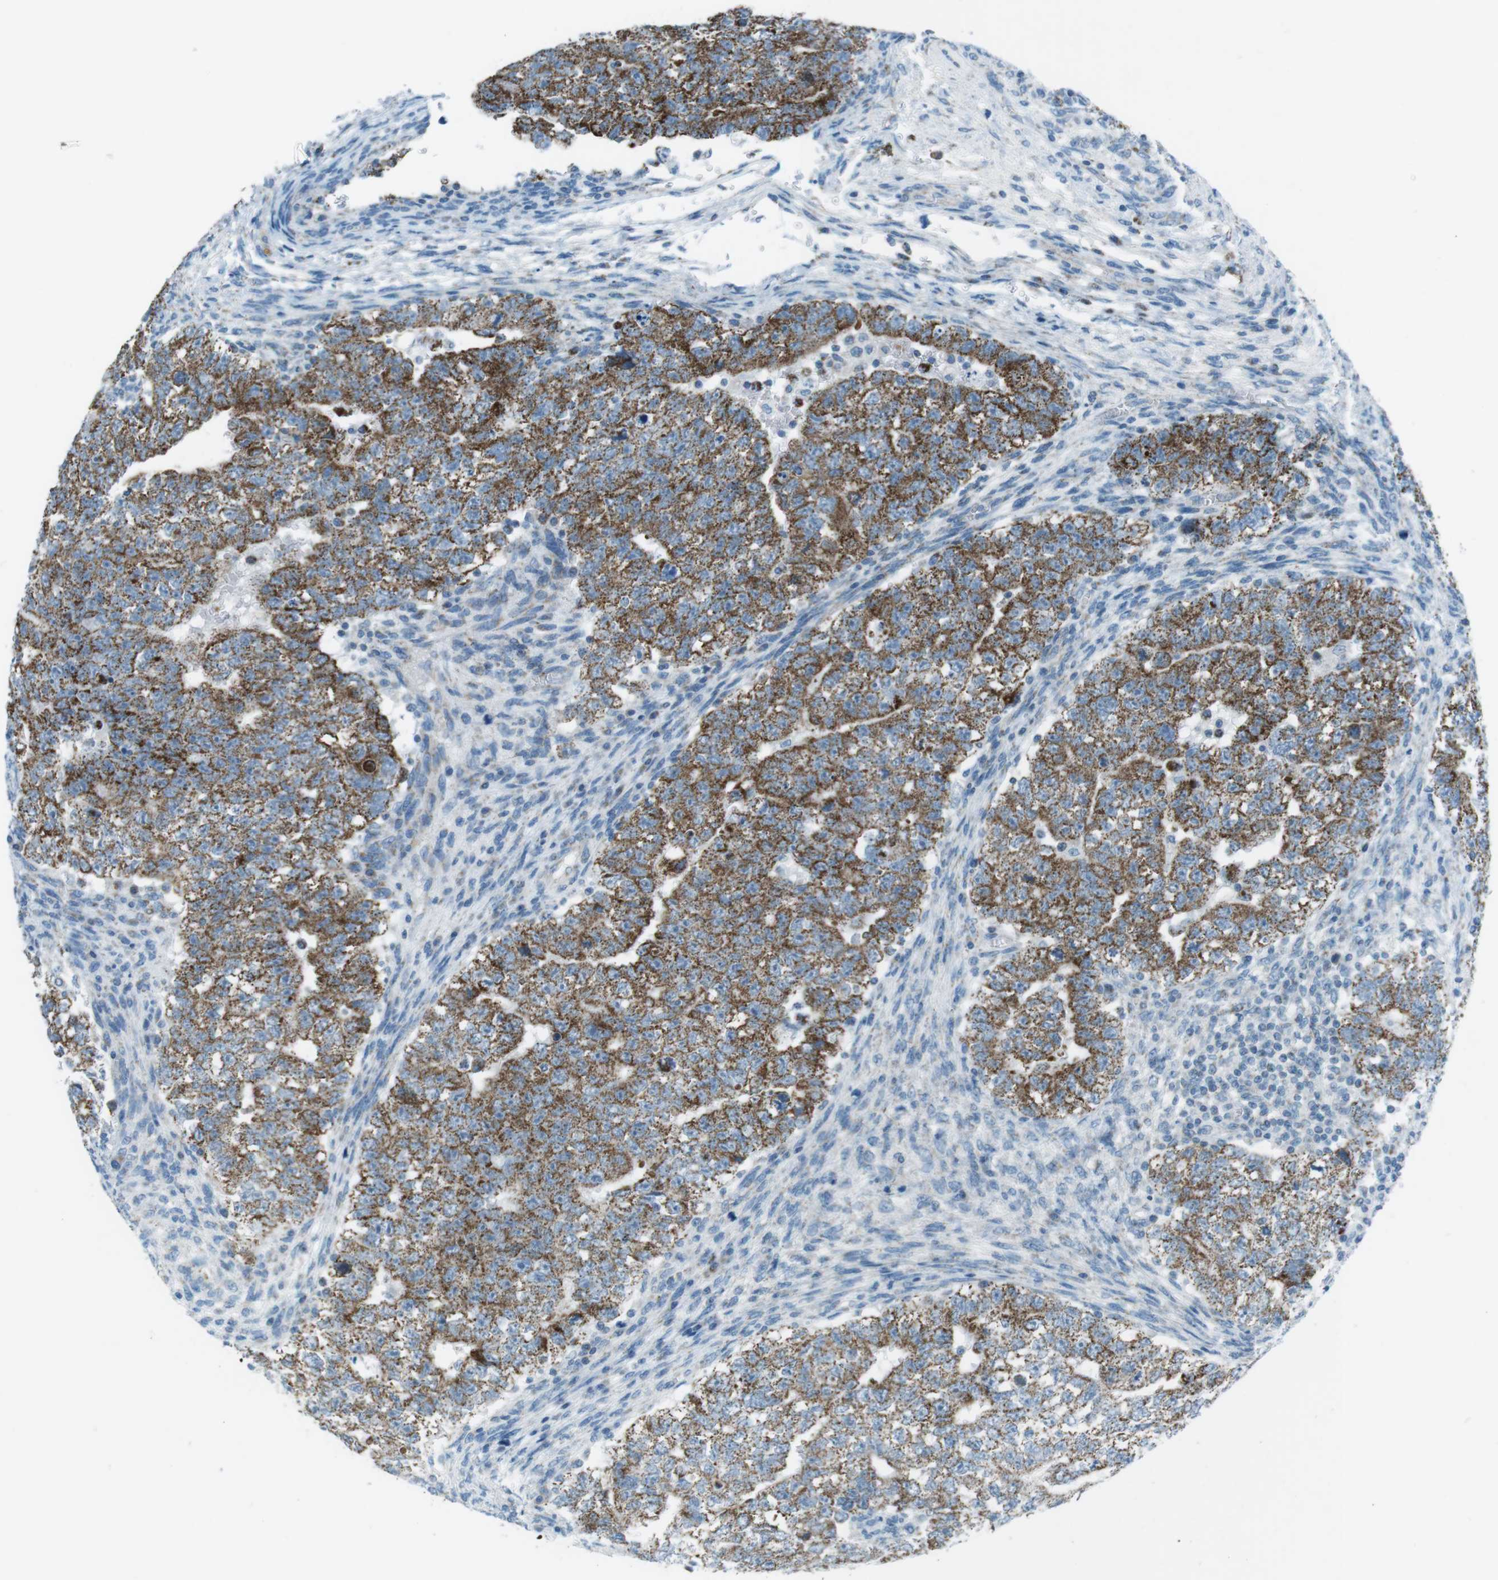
{"staining": {"intensity": "moderate", "quantity": ">75%", "location": "cytoplasmic/membranous"}, "tissue": "testis cancer", "cell_type": "Tumor cells", "image_type": "cancer", "snomed": [{"axis": "morphology", "description": "Seminoma, NOS"}, {"axis": "morphology", "description": "Carcinoma, Embryonal, NOS"}, {"axis": "topography", "description": "Testis"}], "caption": "High-power microscopy captured an IHC image of testis cancer (embryonal carcinoma), revealing moderate cytoplasmic/membranous positivity in approximately >75% of tumor cells.", "gene": "DNAJA3", "patient": {"sex": "male", "age": 38}}